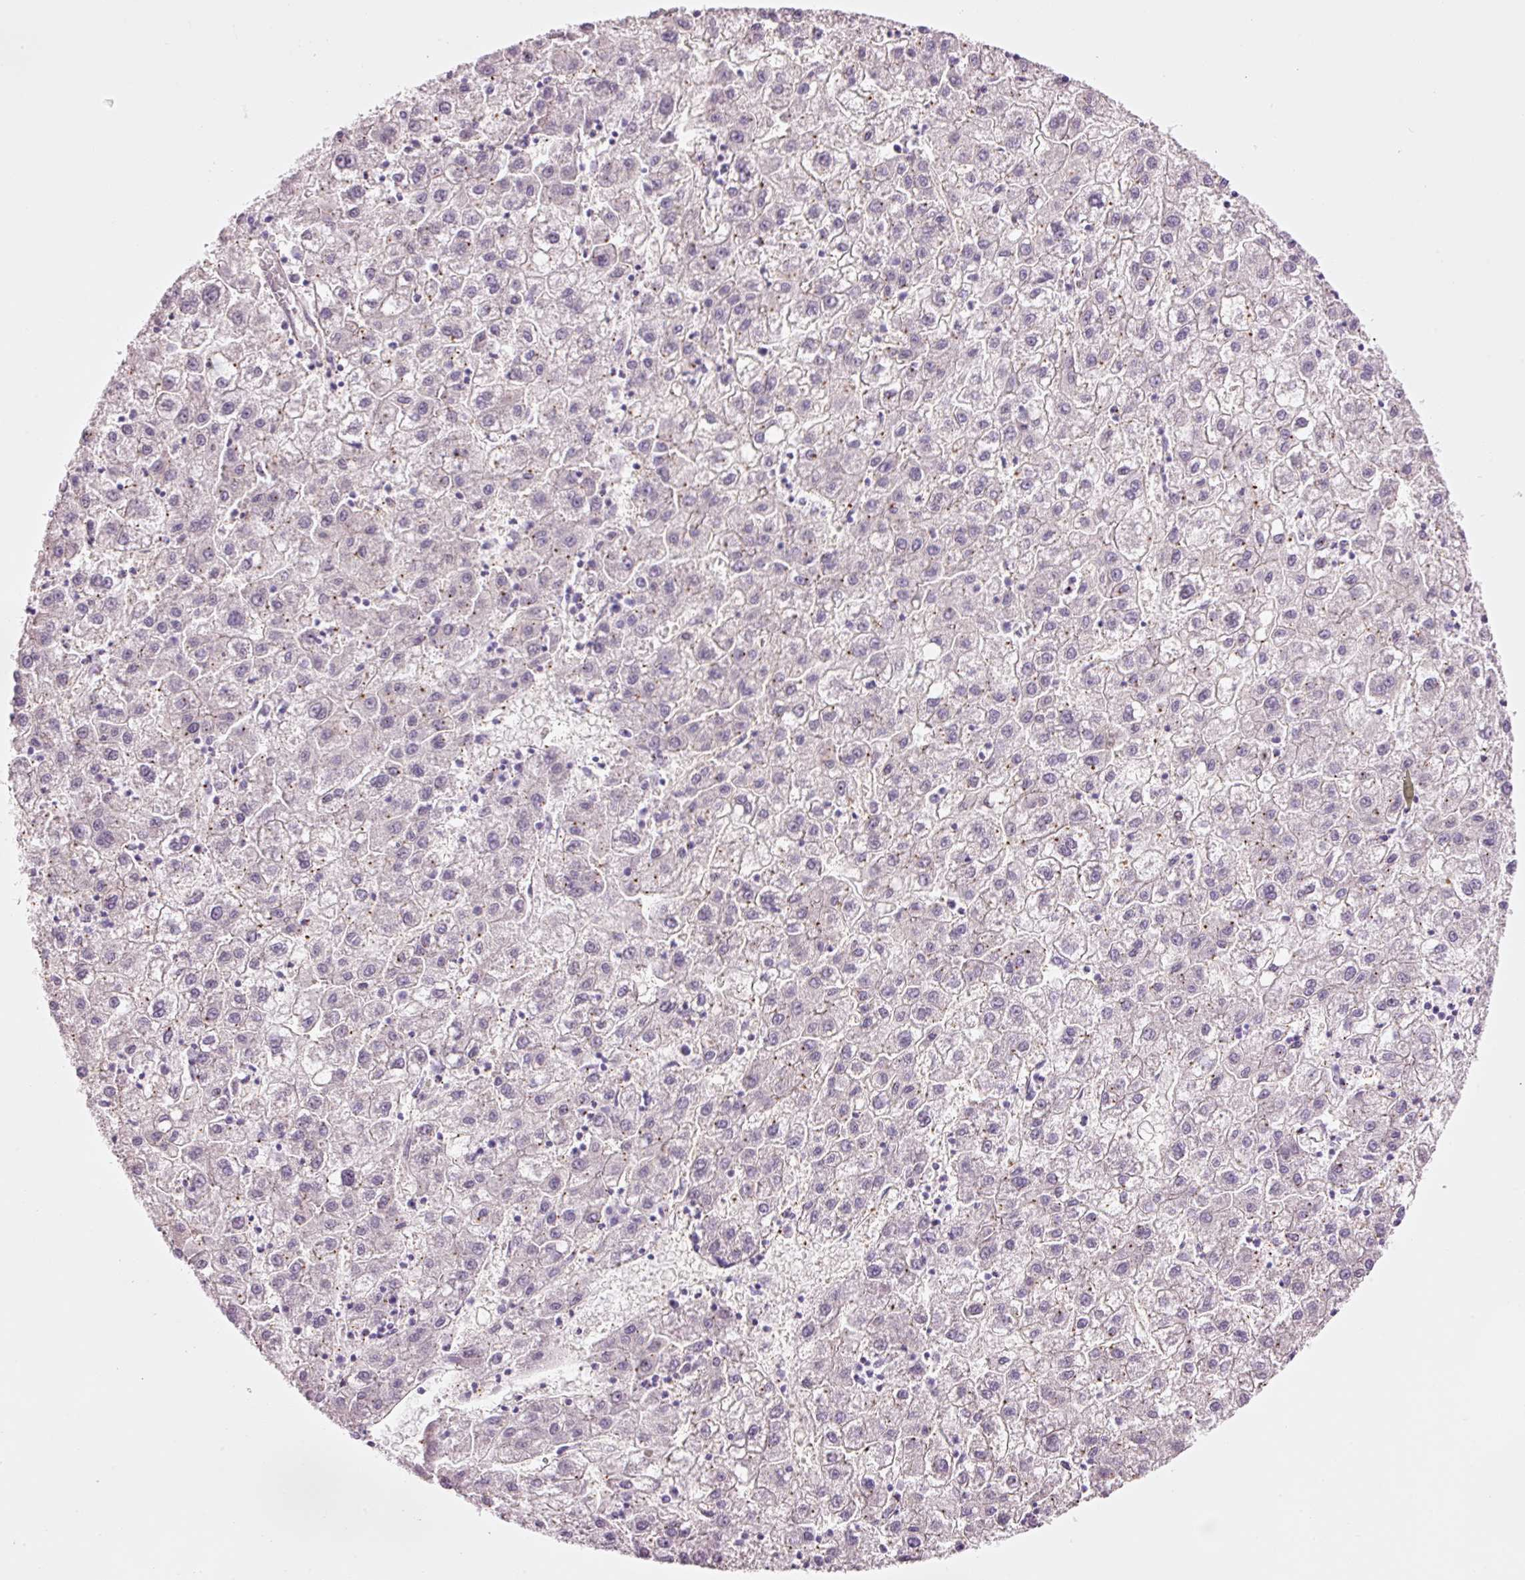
{"staining": {"intensity": "negative", "quantity": "none", "location": "none"}, "tissue": "liver cancer", "cell_type": "Tumor cells", "image_type": "cancer", "snomed": [{"axis": "morphology", "description": "Carcinoma, Hepatocellular, NOS"}, {"axis": "topography", "description": "Liver"}], "caption": "Immunohistochemistry (IHC) micrograph of neoplastic tissue: liver cancer (hepatocellular carcinoma) stained with DAB (3,3'-diaminobenzidine) exhibits no significant protein expression in tumor cells.", "gene": "HSPA4L", "patient": {"sex": "male", "age": 72}}